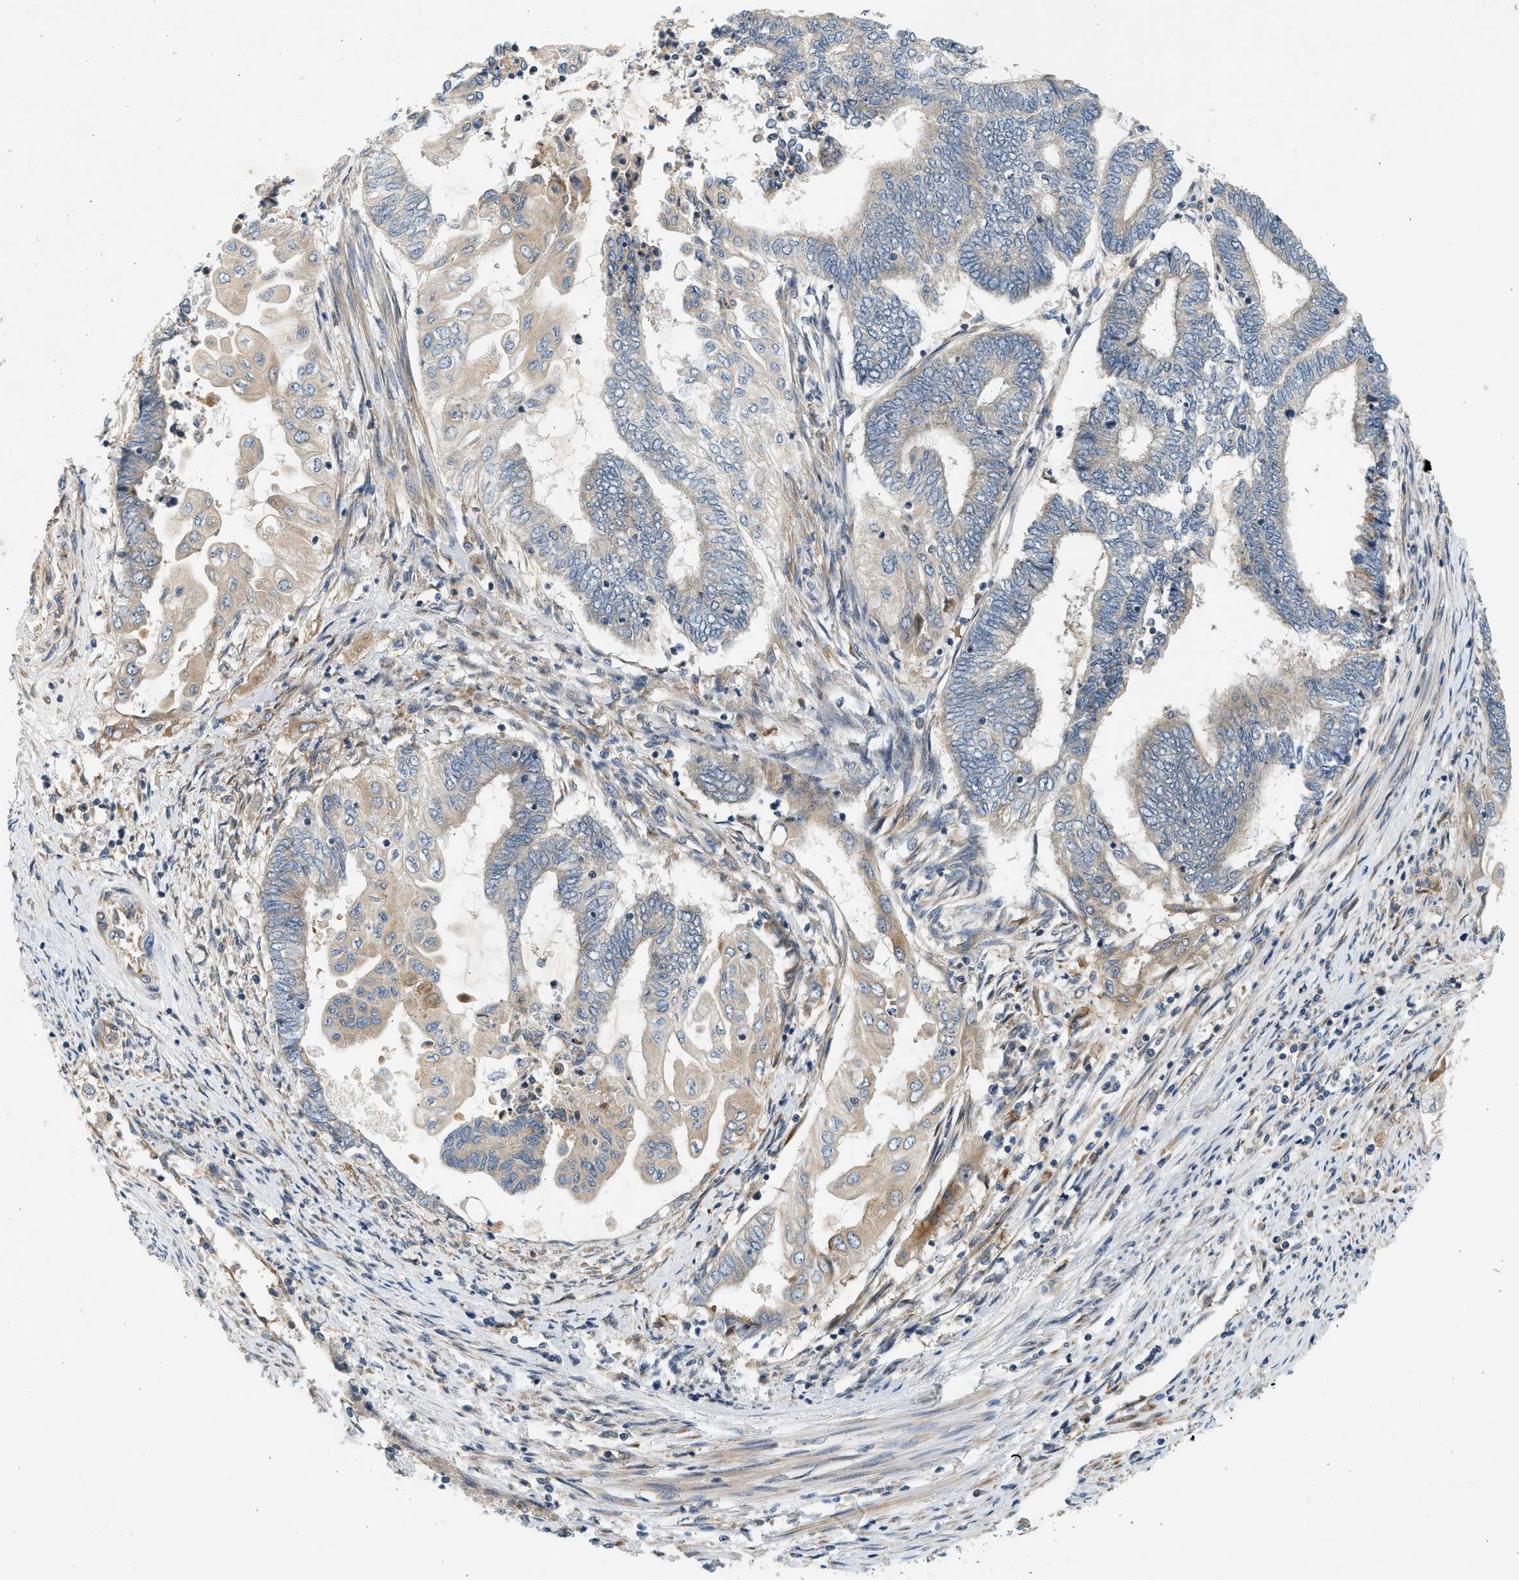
{"staining": {"intensity": "weak", "quantity": "25%-75%", "location": "cytoplasmic/membranous"}, "tissue": "endometrial cancer", "cell_type": "Tumor cells", "image_type": "cancer", "snomed": [{"axis": "morphology", "description": "Adenocarcinoma, NOS"}, {"axis": "topography", "description": "Uterus"}, {"axis": "topography", "description": "Endometrium"}], "caption": "Endometrial cancer stained with a brown dye shows weak cytoplasmic/membranous positive staining in about 25%-75% of tumor cells.", "gene": "KDELR2", "patient": {"sex": "female", "age": 70}}